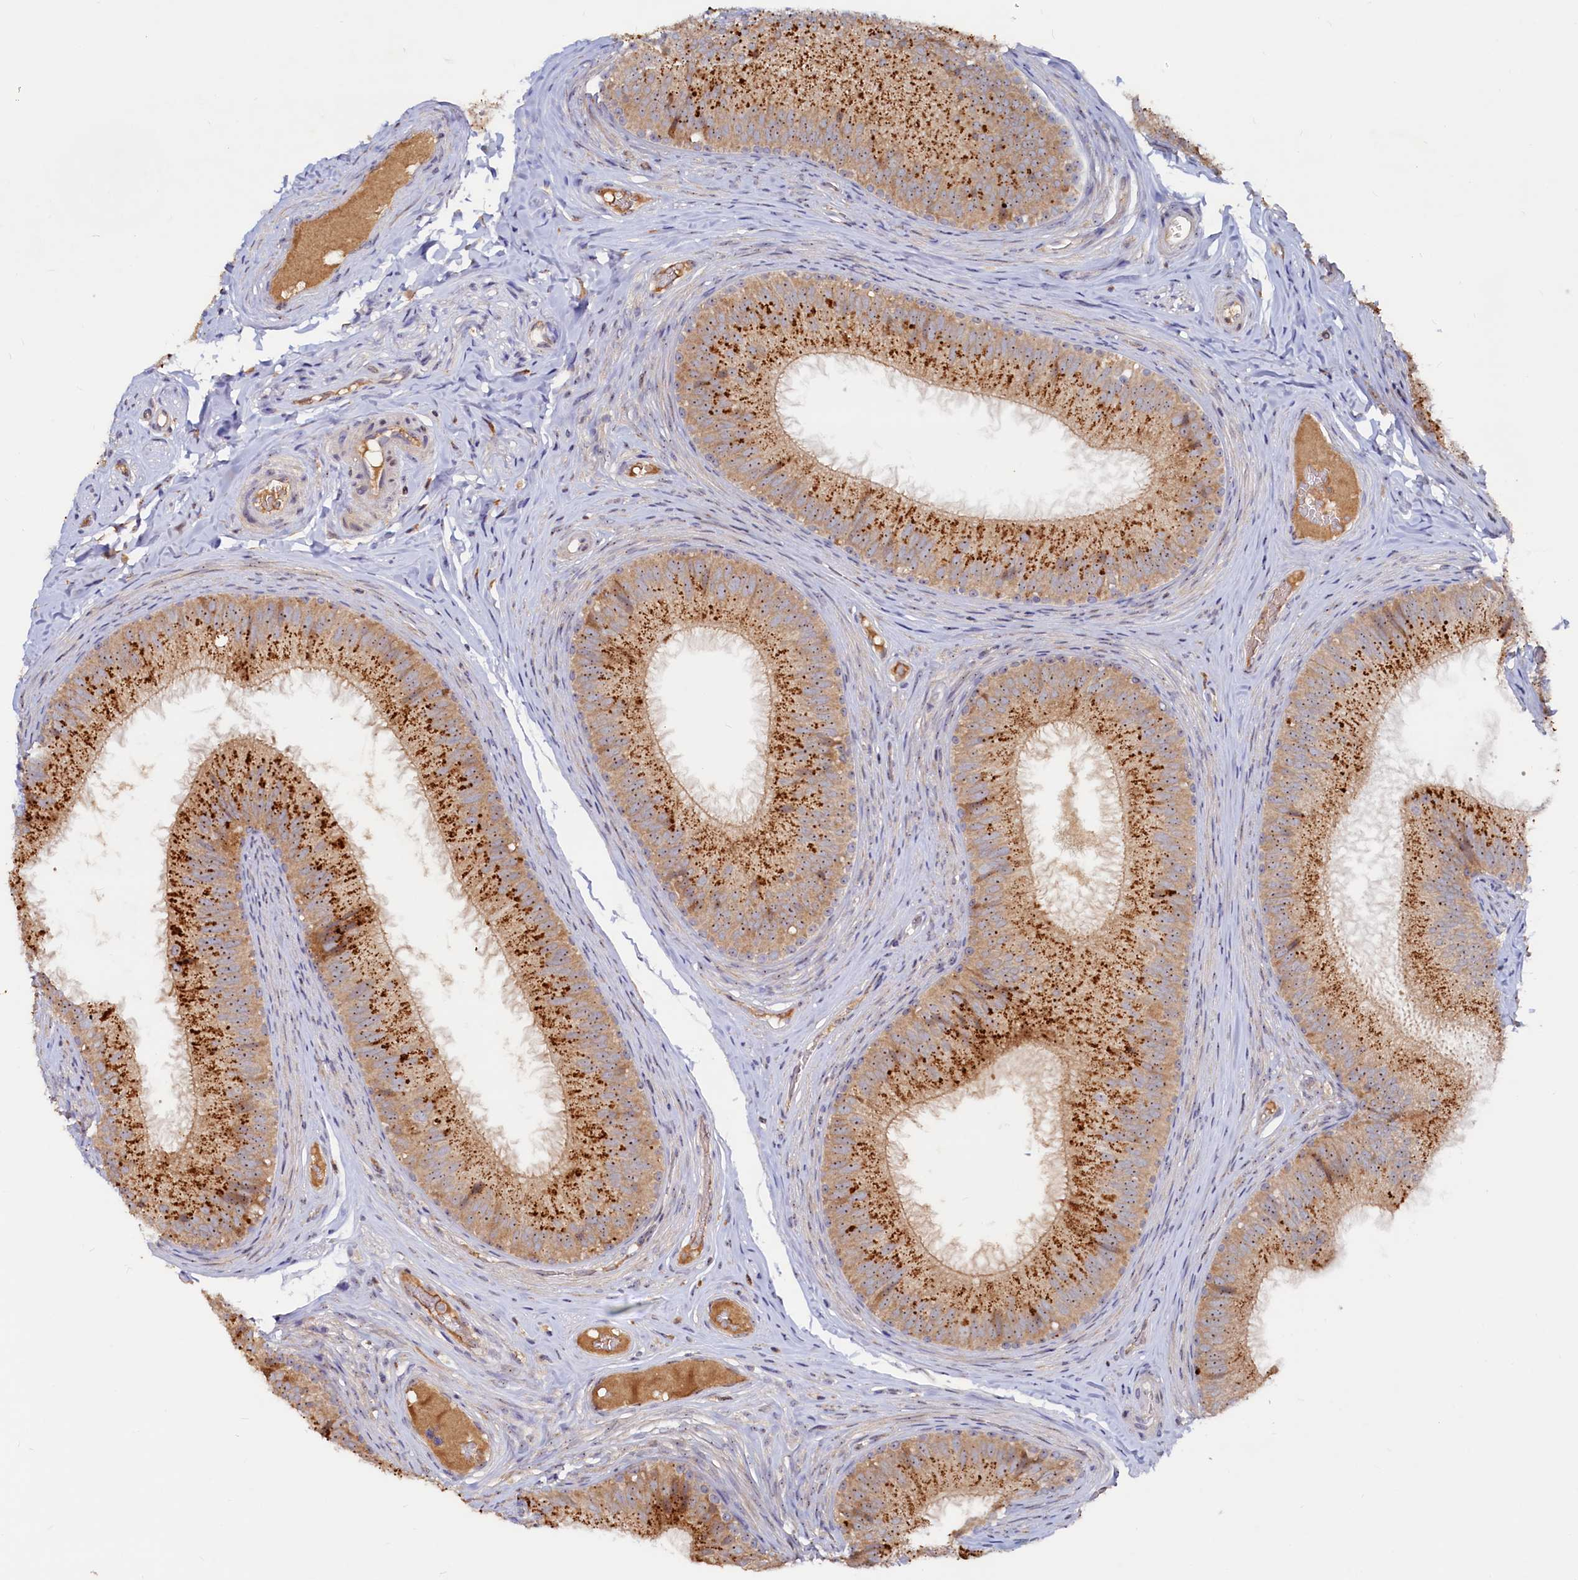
{"staining": {"intensity": "strong", "quantity": ">75%", "location": "cytoplasmic/membranous,nuclear"}, "tissue": "epididymis", "cell_type": "Glandular cells", "image_type": "normal", "snomed": [{"axis": "morphology", "description": "Normal tissue, NOS"}, {"axis": "topography", "description": "Epididymis"}], "caption": "About >75% of glandular cells in unremarkable human epididymis demonstrate strong cytoplasmic/membranous,nuclear protein staining as visualized by brown immunohistochemical staining.", "gene": "RGS7BP", "patient": {"sex": "male", "age": 34}}